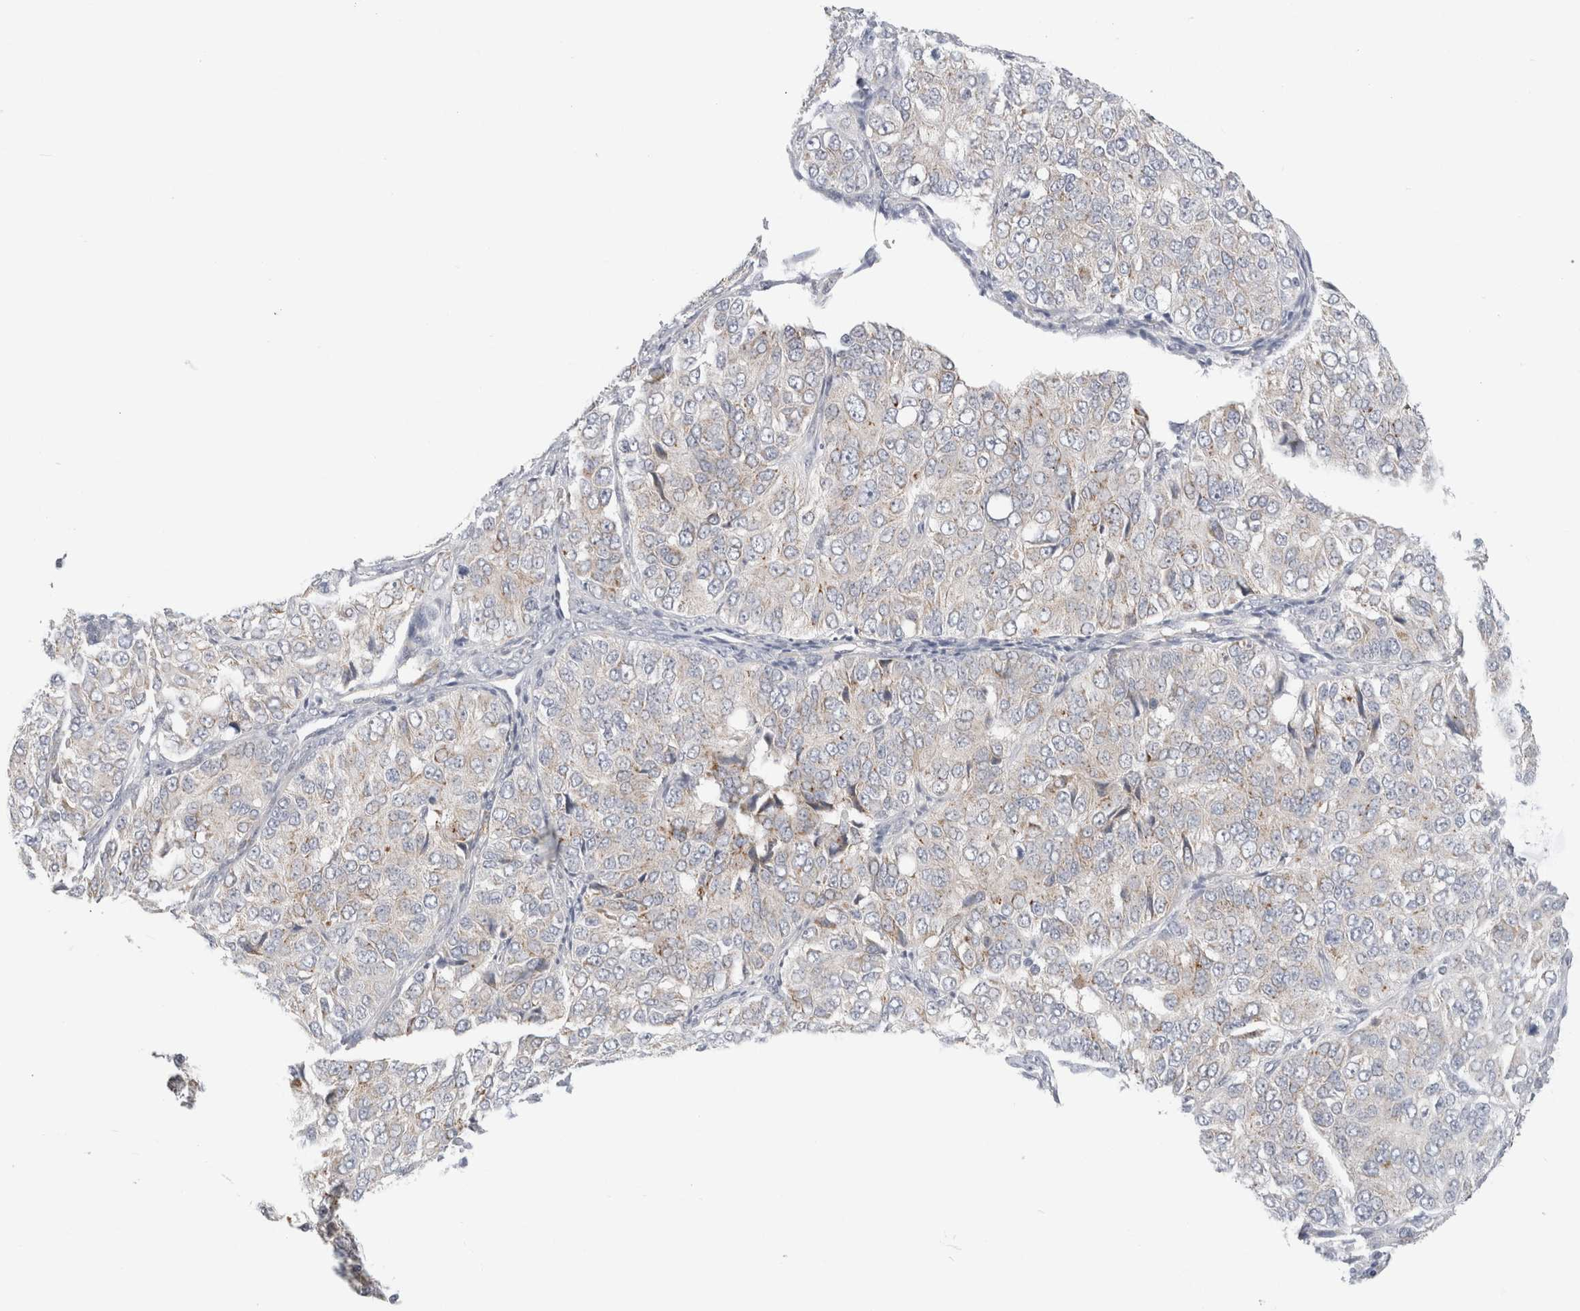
{"staining": {"intensity": "weak", "quantity": "<25%", "location": "cytoplasmic/membranous"}, "tissue": "ovarian cancer", "cell_type": "Tumor cells", "image_type": "cancer", "snomed": [{"axis": "morphology", "description": "Carcinoma, endometroid"}, {"axis": "topography", "description": "Ovary"}], "caption": "Immunohistochemical staining of ovarian endometroid carcinoma demonstrates no significant expression in tumor cells.", "gene": "FAHD1", "patient": {"sex": "female", "age": 51}}